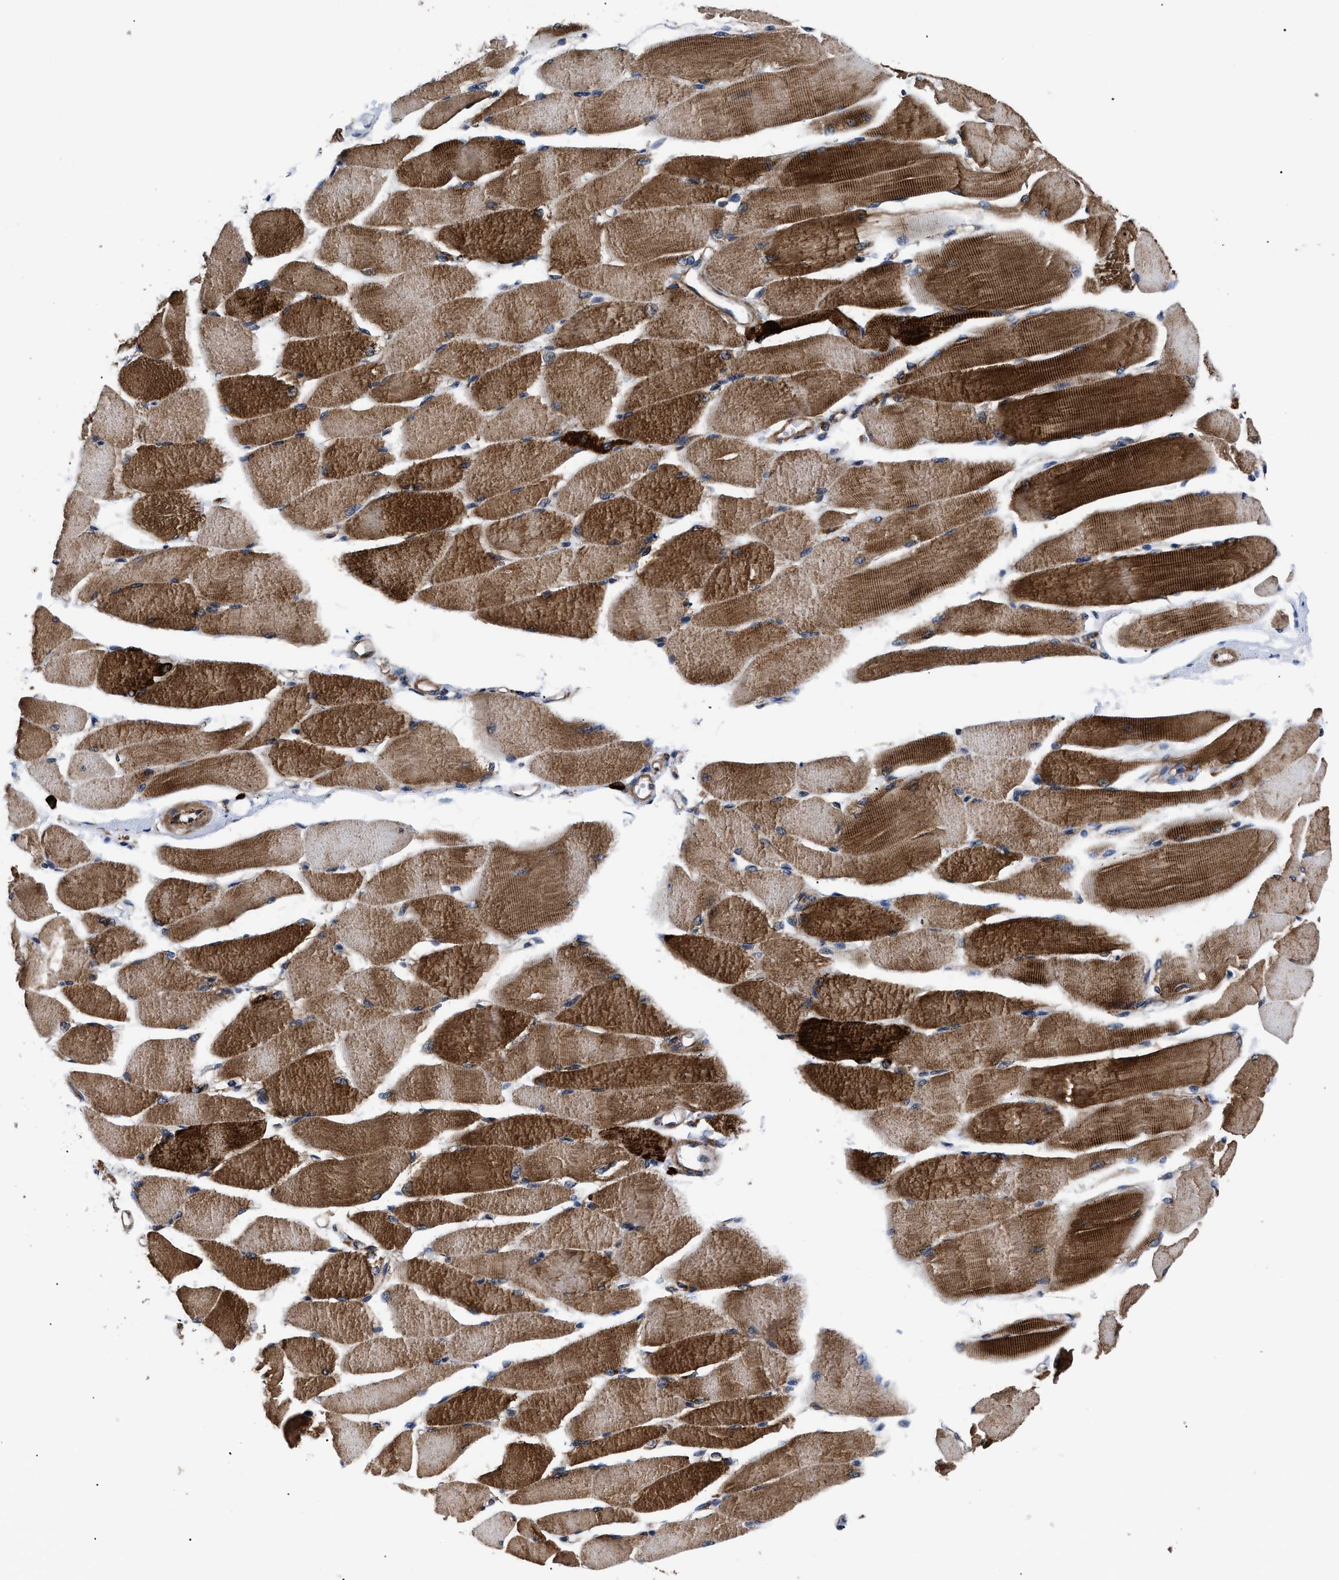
{"staining": {"intensity": "strong", "quantity": ">75%", "location": "cytoplasmic/membranous"}, "tissue": "skeletal muscle", "cell_type": "Myocytes", "image_type": "normal", "snomed": [{"axis": "morphology", "description": "Normal tissue, NOS"}, {"axis": "topography", "description": "Skeletal muscle"}, {"axis": "topography", "description": "Peripheral nerve tissue"}], "caption": "Immunohistochemical staining of normal skeletal muscle reveals >75% levels of strong cytoplasmic/membranous protein expression in about >75% of myocytes.", "gene": "SPAST", "patient": {"sex": "female", "age": 84}}